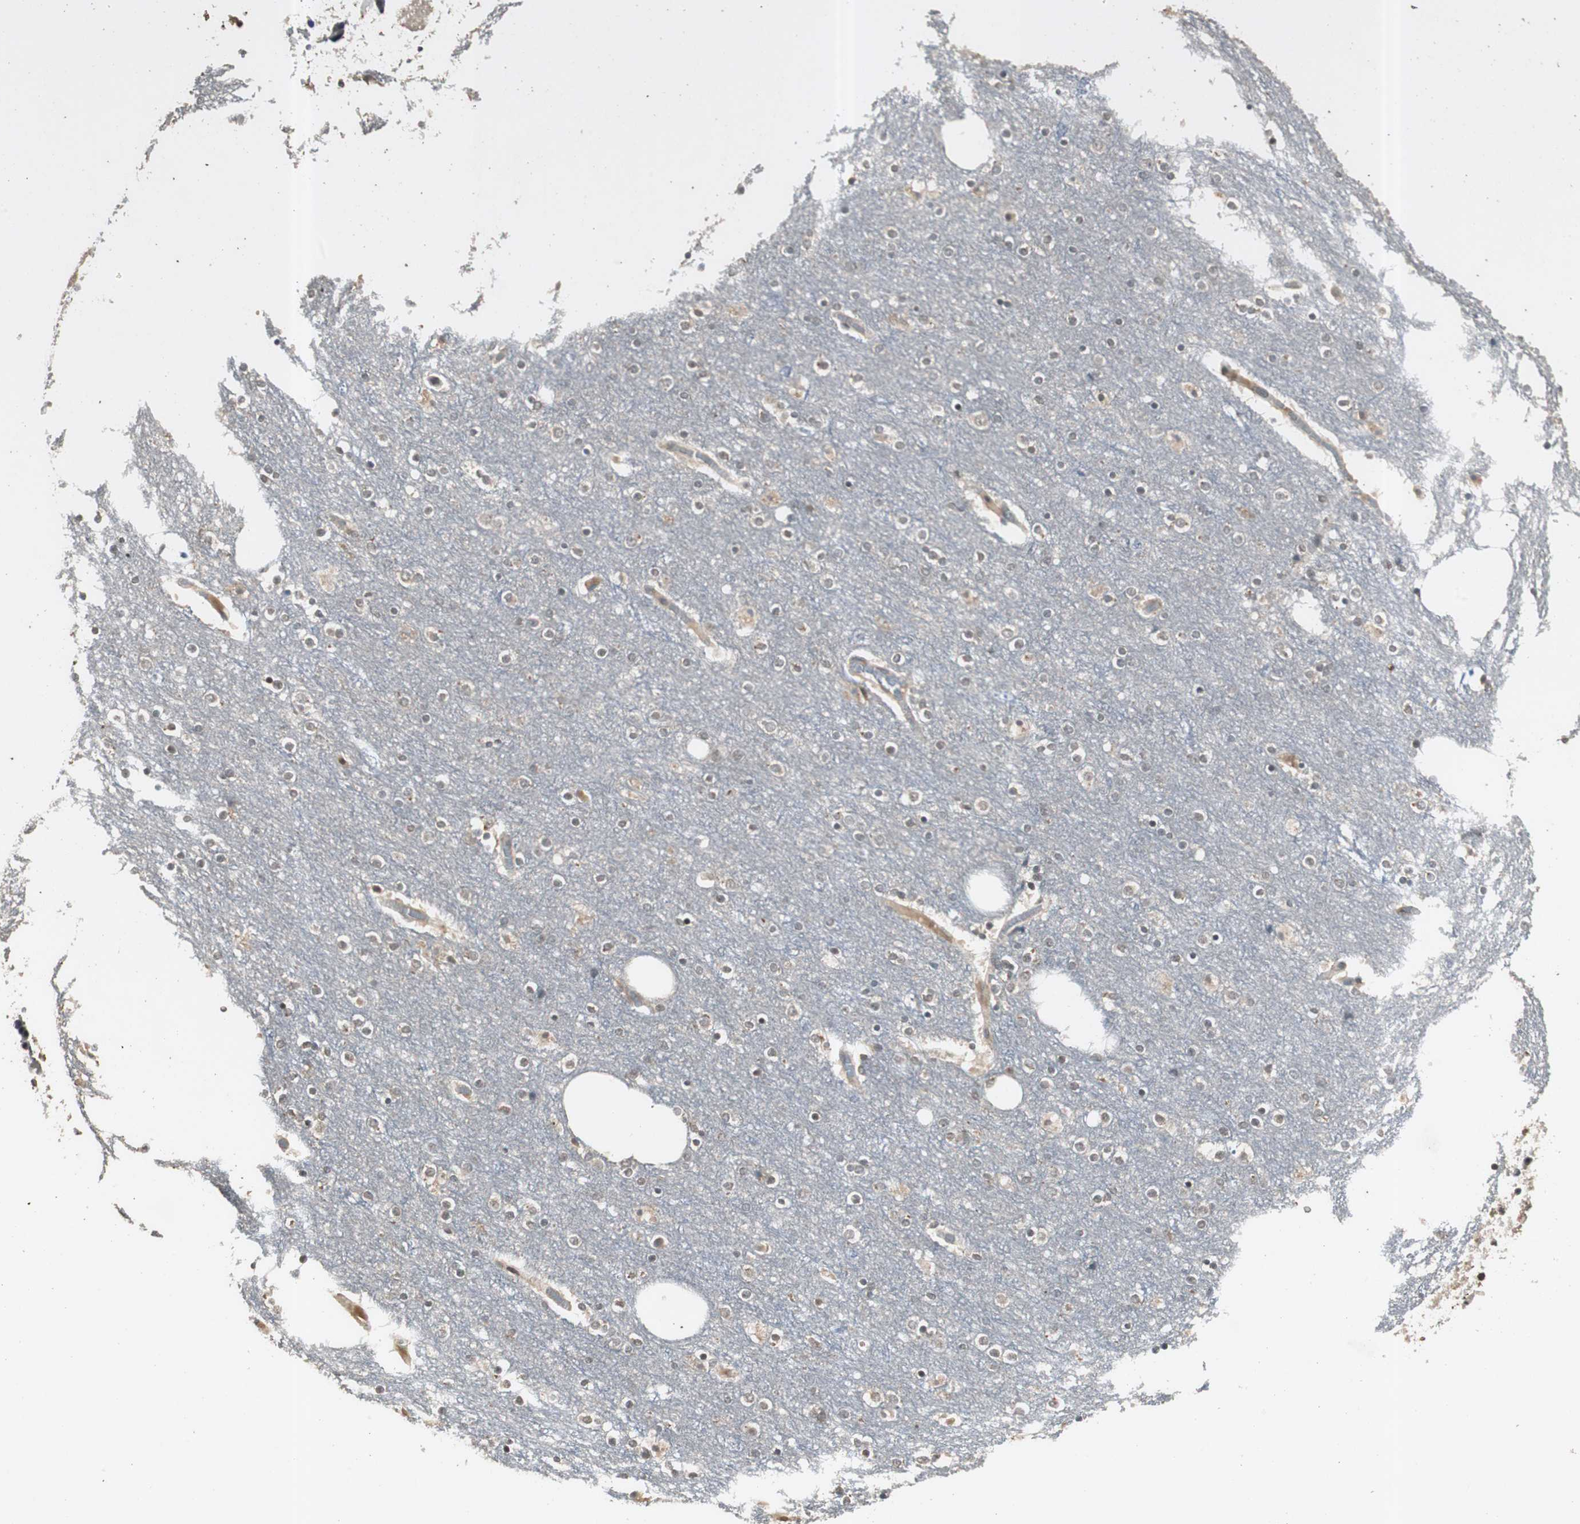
{"staining": {"intensity": "weak", "quantity": ">75%", "location": "cytoplasmic/membranous"}, "tissue": "cerebral cortex", "cell_type": "Endothelial cells", "image_type": "normal", "snomed": [{"axis": "morphology", "description": "Normal tissue, NOS"}, {"axis": "topography", "description": "Cerebral cortex"}], "caption": "Immunohistochemical staining of benign human cerebral cortex displays weak cytoplasmic/membranous protein expression in about >75% of endothelial cells.", "gene": "BOLA1", "patient": {"sex": "female", "age": 54}}